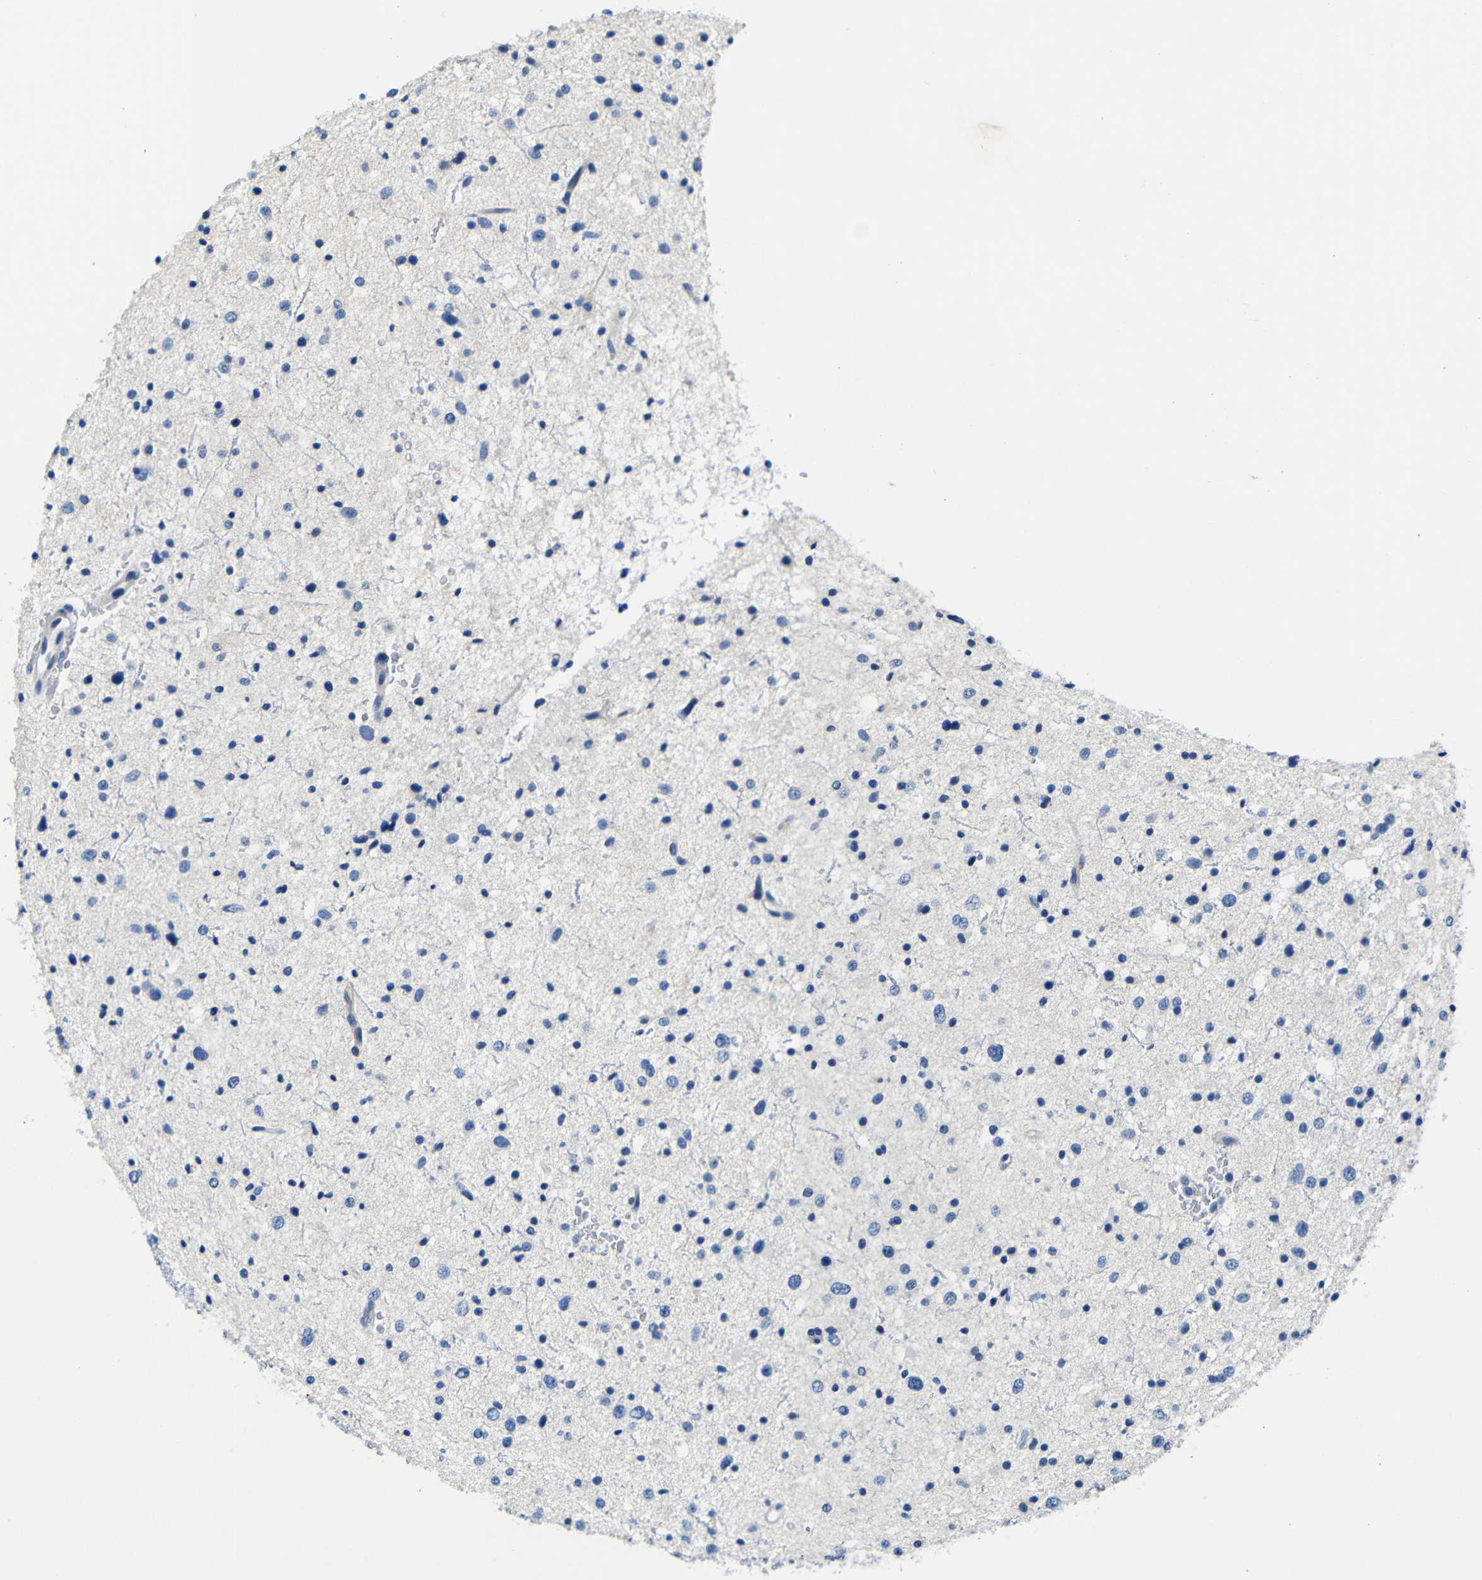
{"staining": {"intensity": "negative", "quantity": "none", "location": "none"}, "tissue": "glioma", "cell_type": "Tumor cells", "image_type": "cancer", "snomed": [{"axis": "morphology", "description": "Glioma, malignant, Low grade"}, {"axis": "topography", "description": "Brain"}], "caption": "The IHC photomicrograph has no significant expression in tumor cells of low-grade glioma (malignant) tissue. (DAB (3,3'-diaminobenzidine) immunohistochemistry with hematoxylin counter stain).", "gene": "TNFAIP1", "patient": {"sex": "female", "age": 37}}